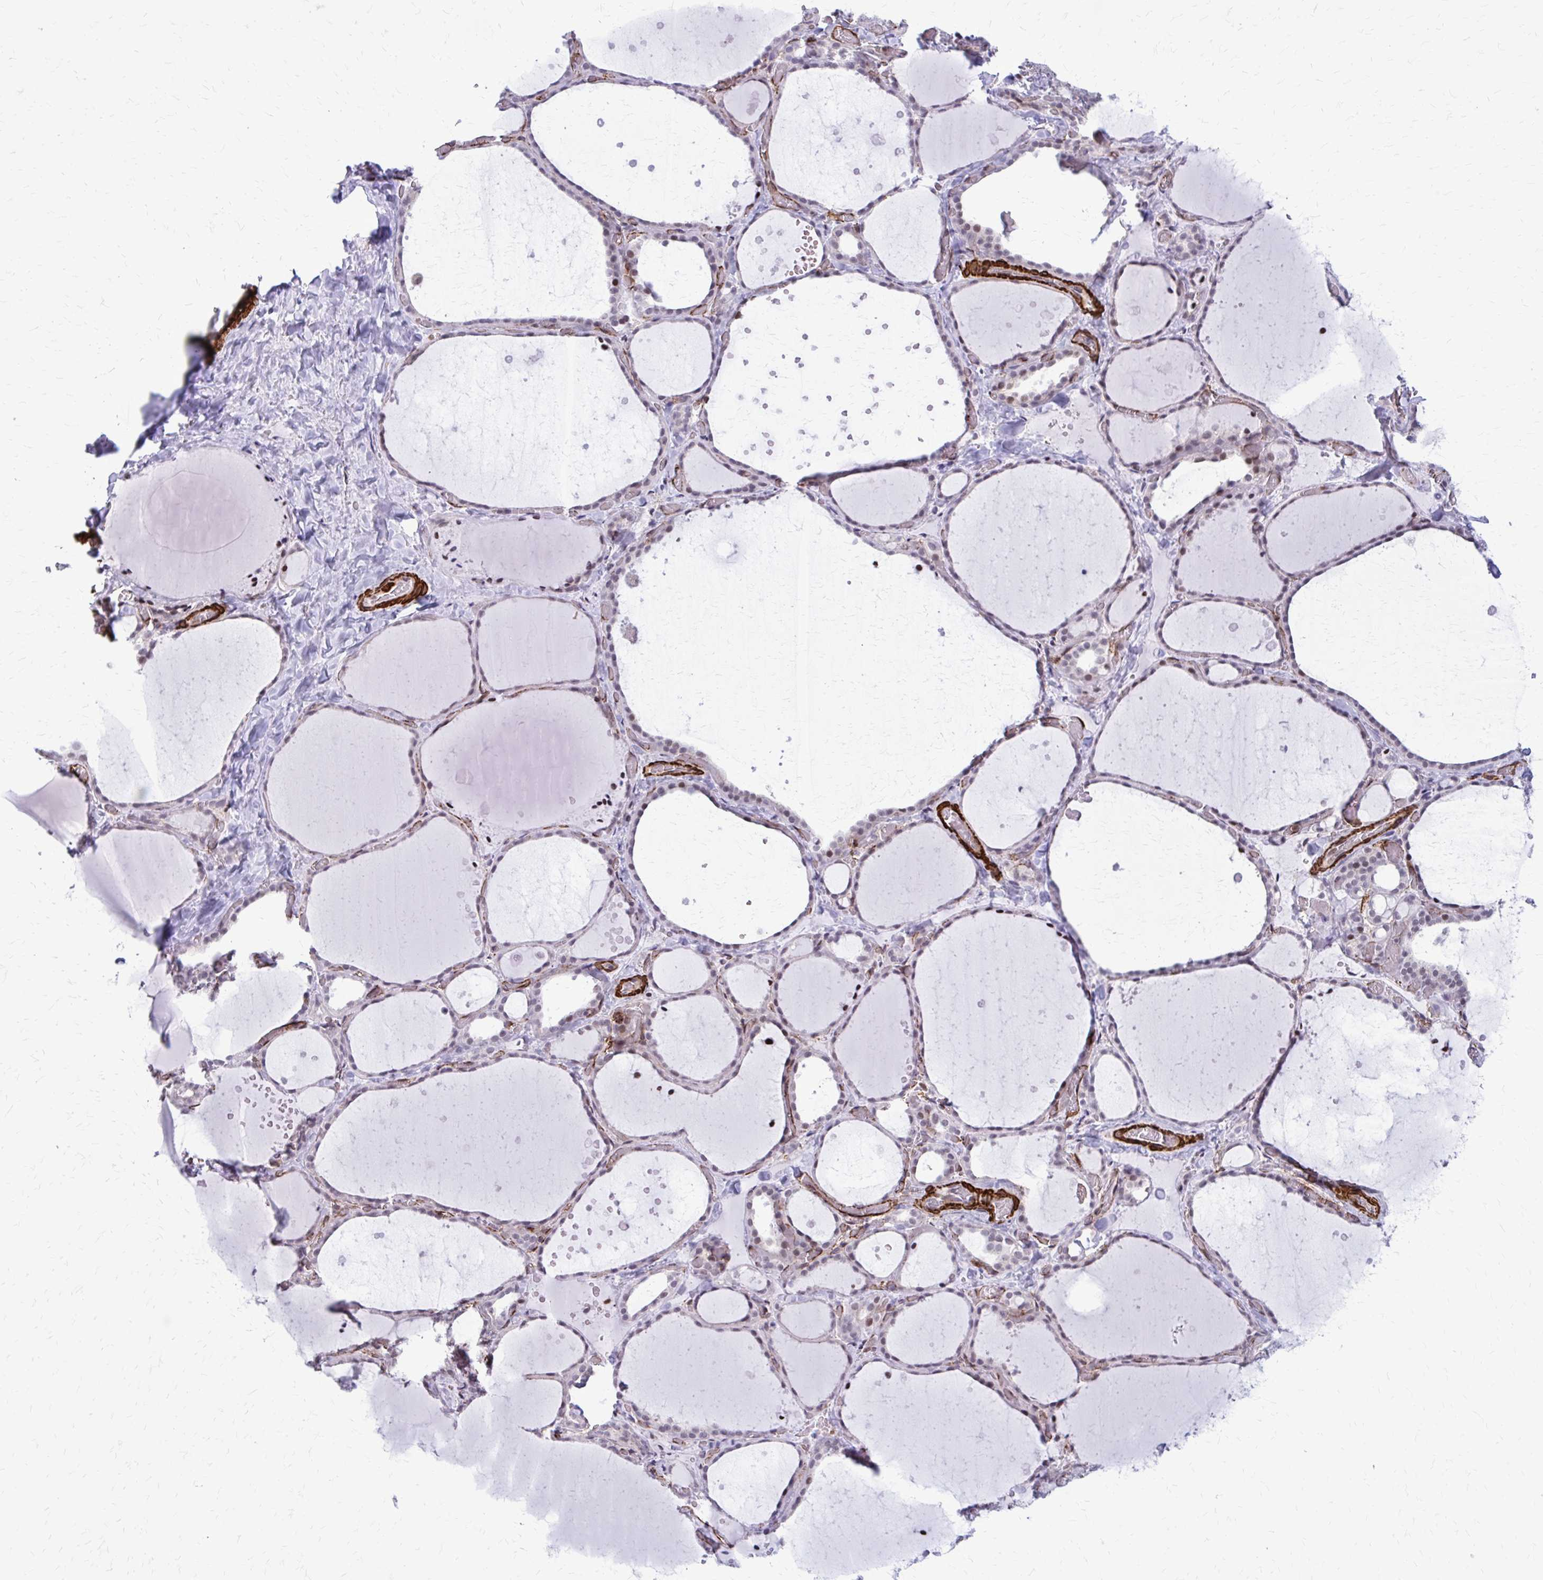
{"staining": {"intensity": "weak", "quantity": "25%-75%", "location": "nuclear"}, "tissue": "thyroid gland", "cell_type": "Glandular cells", "image_type": "normal", "snomed": [{"axis": "morphology", "description": "Normal tissue, NOS"}, {"axis": "topography", "description": "Thyroid gland"}], "caption": "Protein staining displays weak nuclear staining in about 25%-75% of glandular cells in unremarkable thyroid gland.", "gene": "NRBF2", "patient": {"sex": "female", "age": 36}}